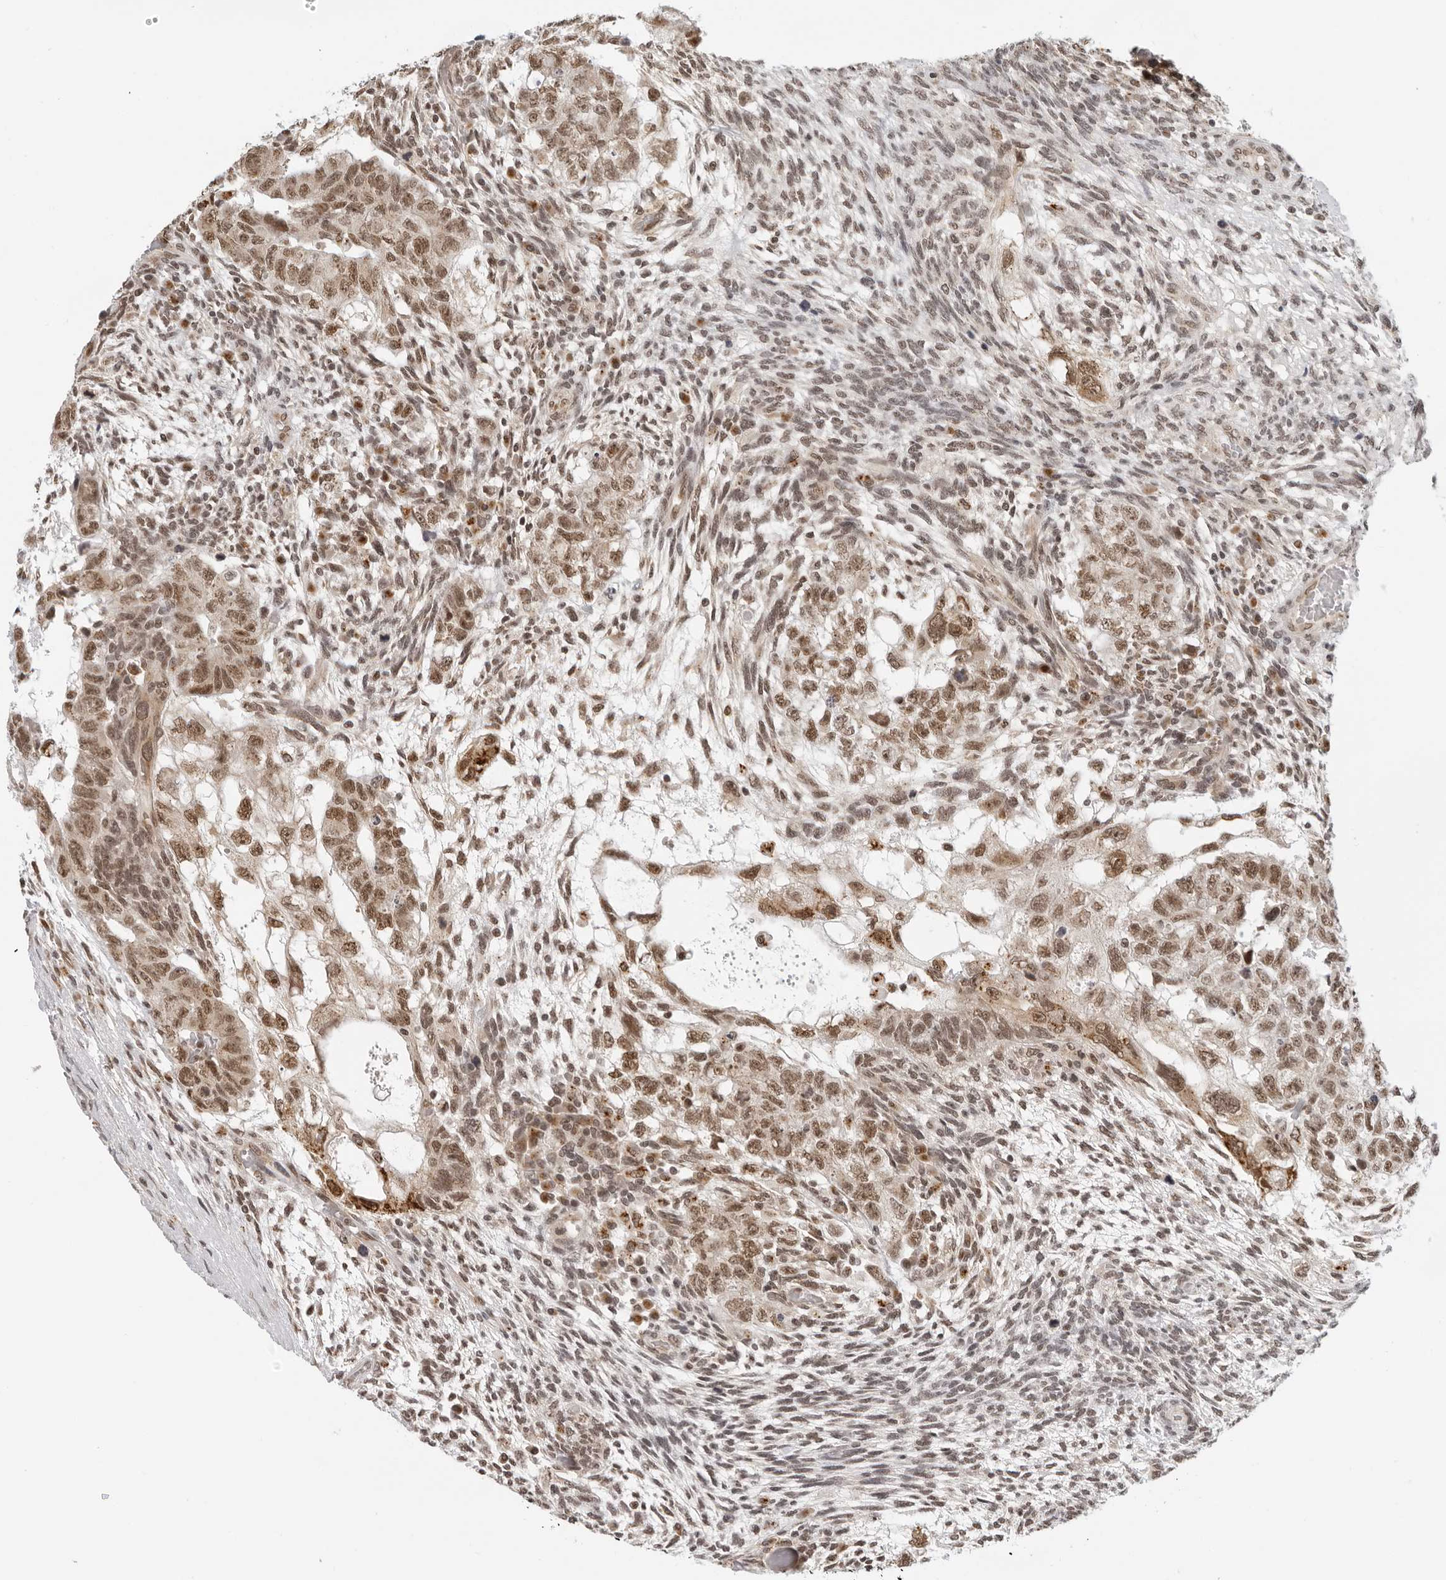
{"staining": {"intensity": "moderate", "quantity": ">75%", "location": "nuclear"}, "tissue": "testis cancer", "cell_type": "Tumor cells", "image_type": "cancer", "snomed": [{"axis": "morphology", "description": "Normal tissue, NOS"}, {"axis": "morphology", "description": "Carcinoma, Embryonal, NOS"}, {"axis": "topography", "description": "Testis"}], "caption": "A photomicrograph of testis cancer stained for a protein exhibits moderate nuclear brown staining in tumor cells.", "gene": "TOX4", "patient": {"sex": "male", "age": 36}}